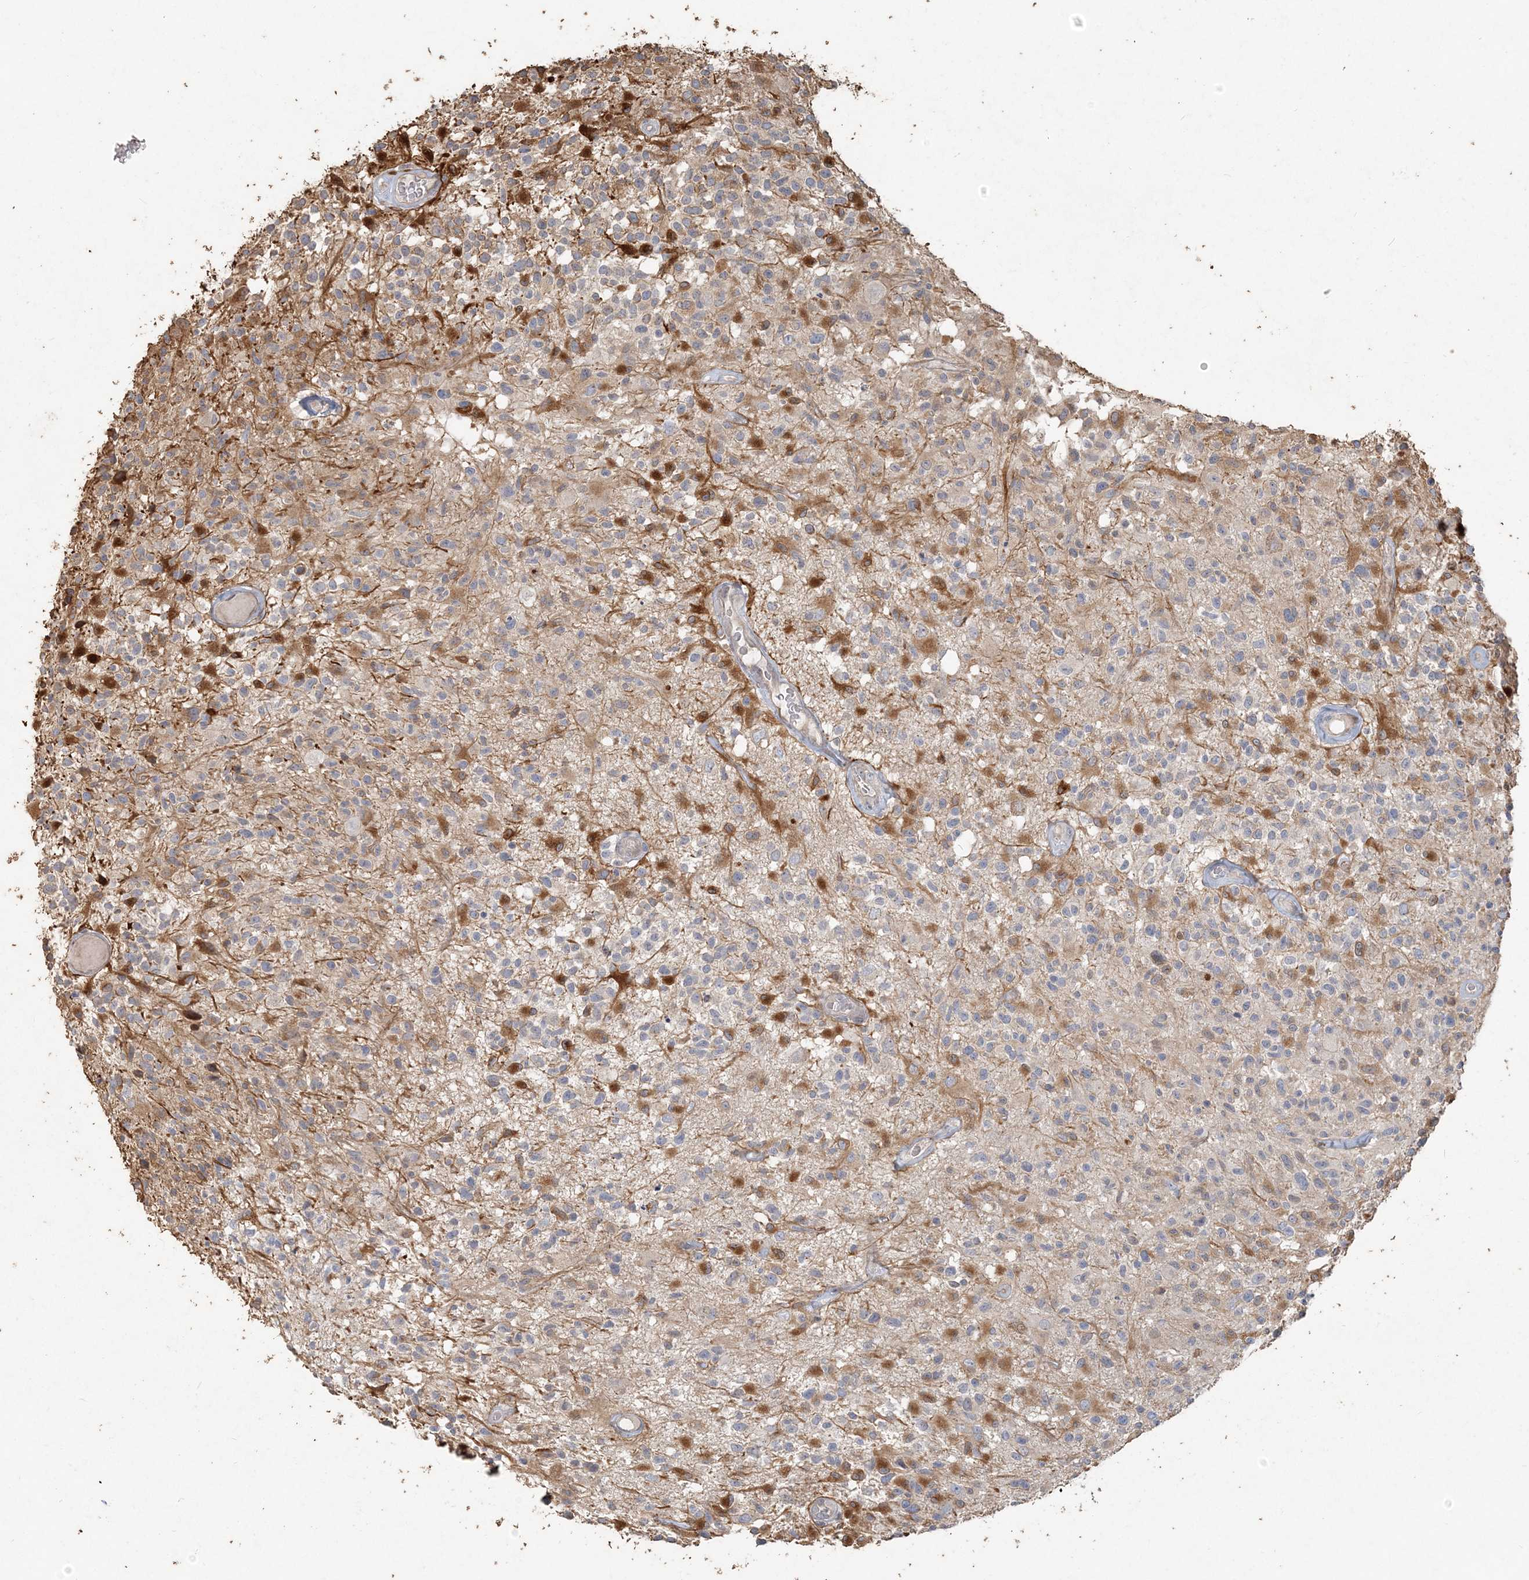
{"staining": {"intensity": "negative", "quantity": "none", "location": "none"}, "tissue": "glioma", "cell_type": "Tumor cells", "image_type": "cancer", "snomed": [{"axis": "morphology", "description": "Glioma, malignant, High grade"}, {"axis": "morphology", "description": "Glioblastoma, NOS"}, {"axis": "topography", "description": "Brain"}], "caption": "Immunohistochemistry image of neoplastic tissue: human glioblastoma stained with DAB exhibits no significant protein staining in tumor cells. (Brightfield microscopy of DAB (3,3'-diaminobenzidine) immunohistochemistry (IHC) at high magnification).", "gene": "RNF145", "patient": {"sex": "male", "age": 60}}